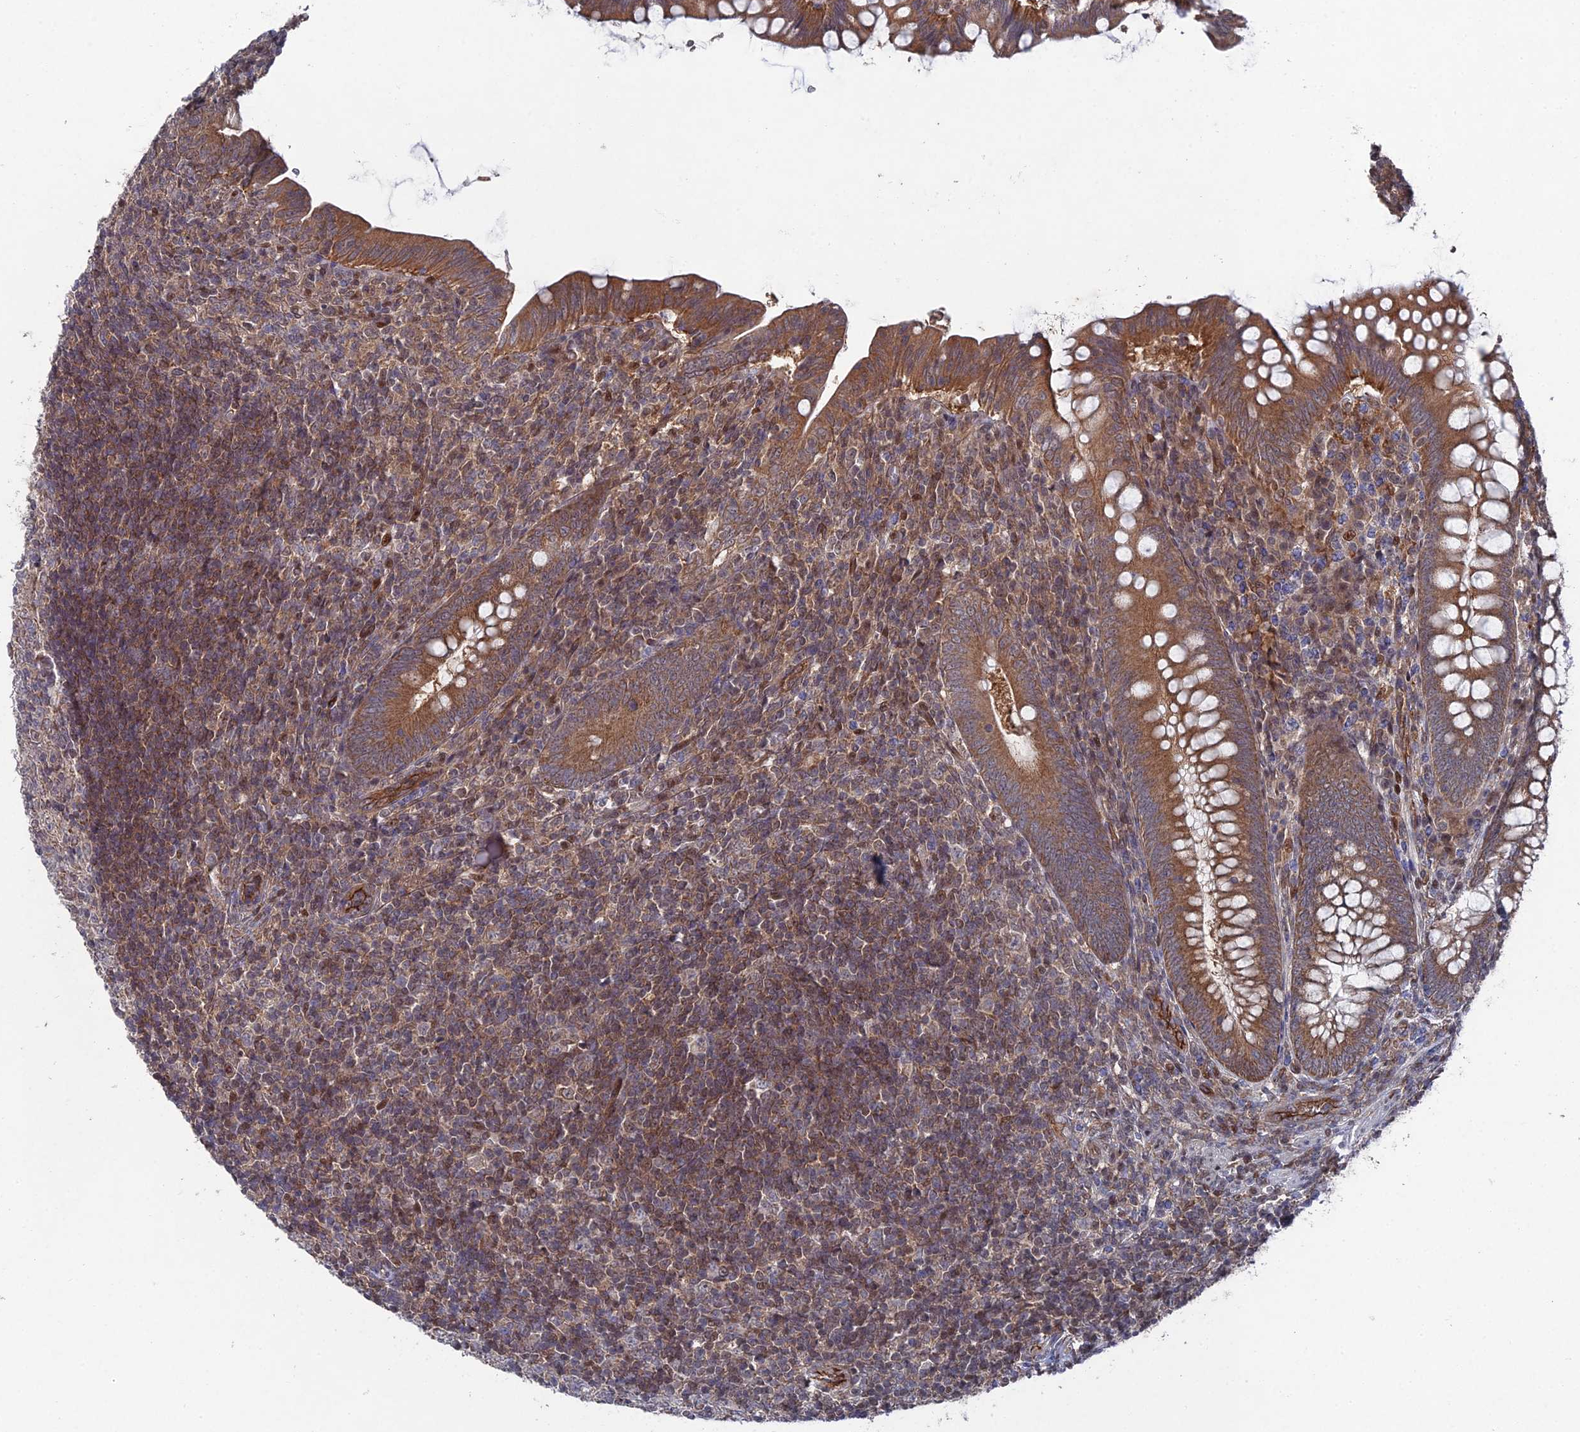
{"staining": {"intensity": "moderate", "quantity": ">75%", "location": "cytoplasmic/membranous"}, "tissue": "appendix", "cell_type": "Glandular cells", "image_type": "normal", "snomed": [{"axis": "morphology", "description": "Normal tissue, NOS"}, {"axis": "topography", "description": "Appendix"}], "caption": "Unremarkable appendix was stained to show a protein in brown. There is medium levels of moderate cytoplasmic/membranous positivity in about >75% of glandular cells. The protein of interest is shown in brown color, while the nuclei are stained blue.", "gene": "UNC5D", "patient": {"sex": "male", "age": 14}}